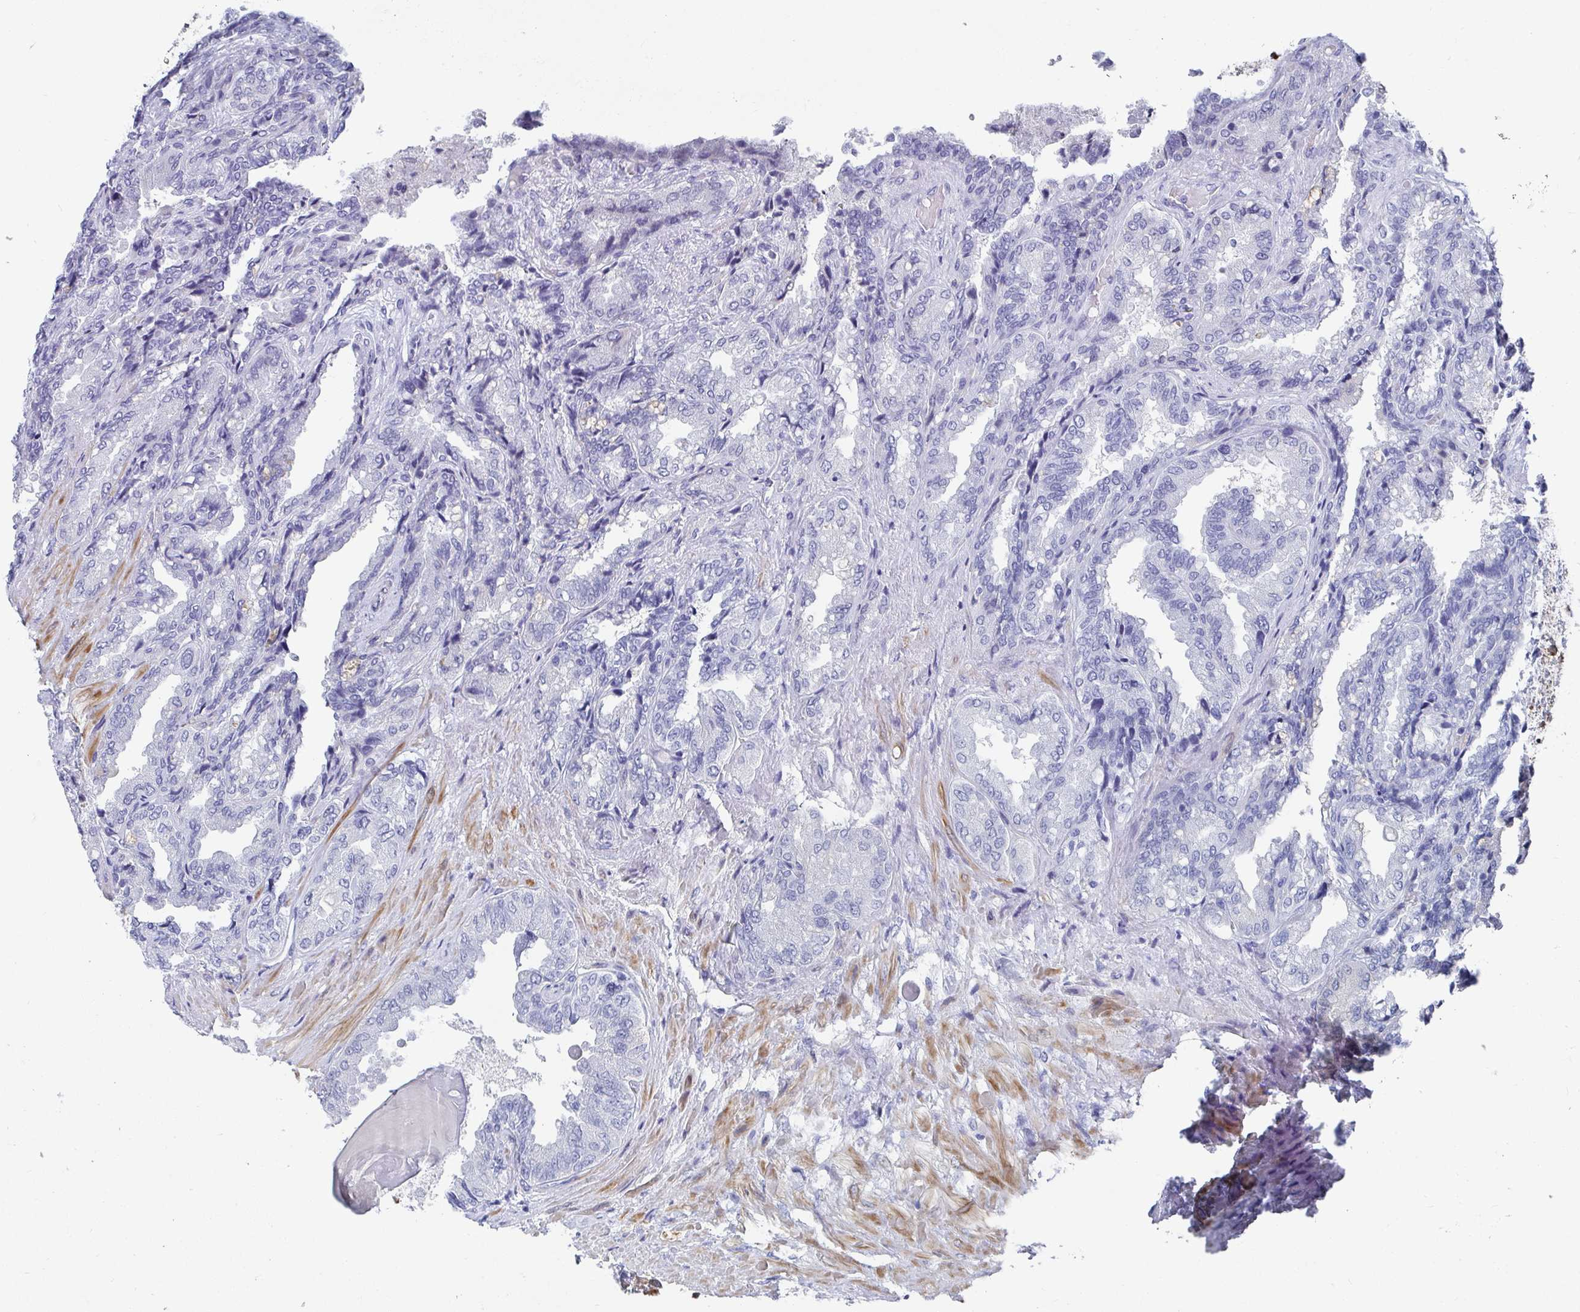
{"staining": {"intensity": "negative", "quantity": "none", "location": "none"}, "tissue": "seminal vesicle", "cell_type": "Glandular cells", "image_type": "normal", "snomed": [{"axis": "morphology", "description": "Normal tissue, NOS"}, {"axis": "topography", "description": "Seminal veicle"}], "caption": "The image shows no staining of glandular cells in benign seminal vesicle.", "gene": "ZFP82", "patient": {"sex": "male", "age": 68}}